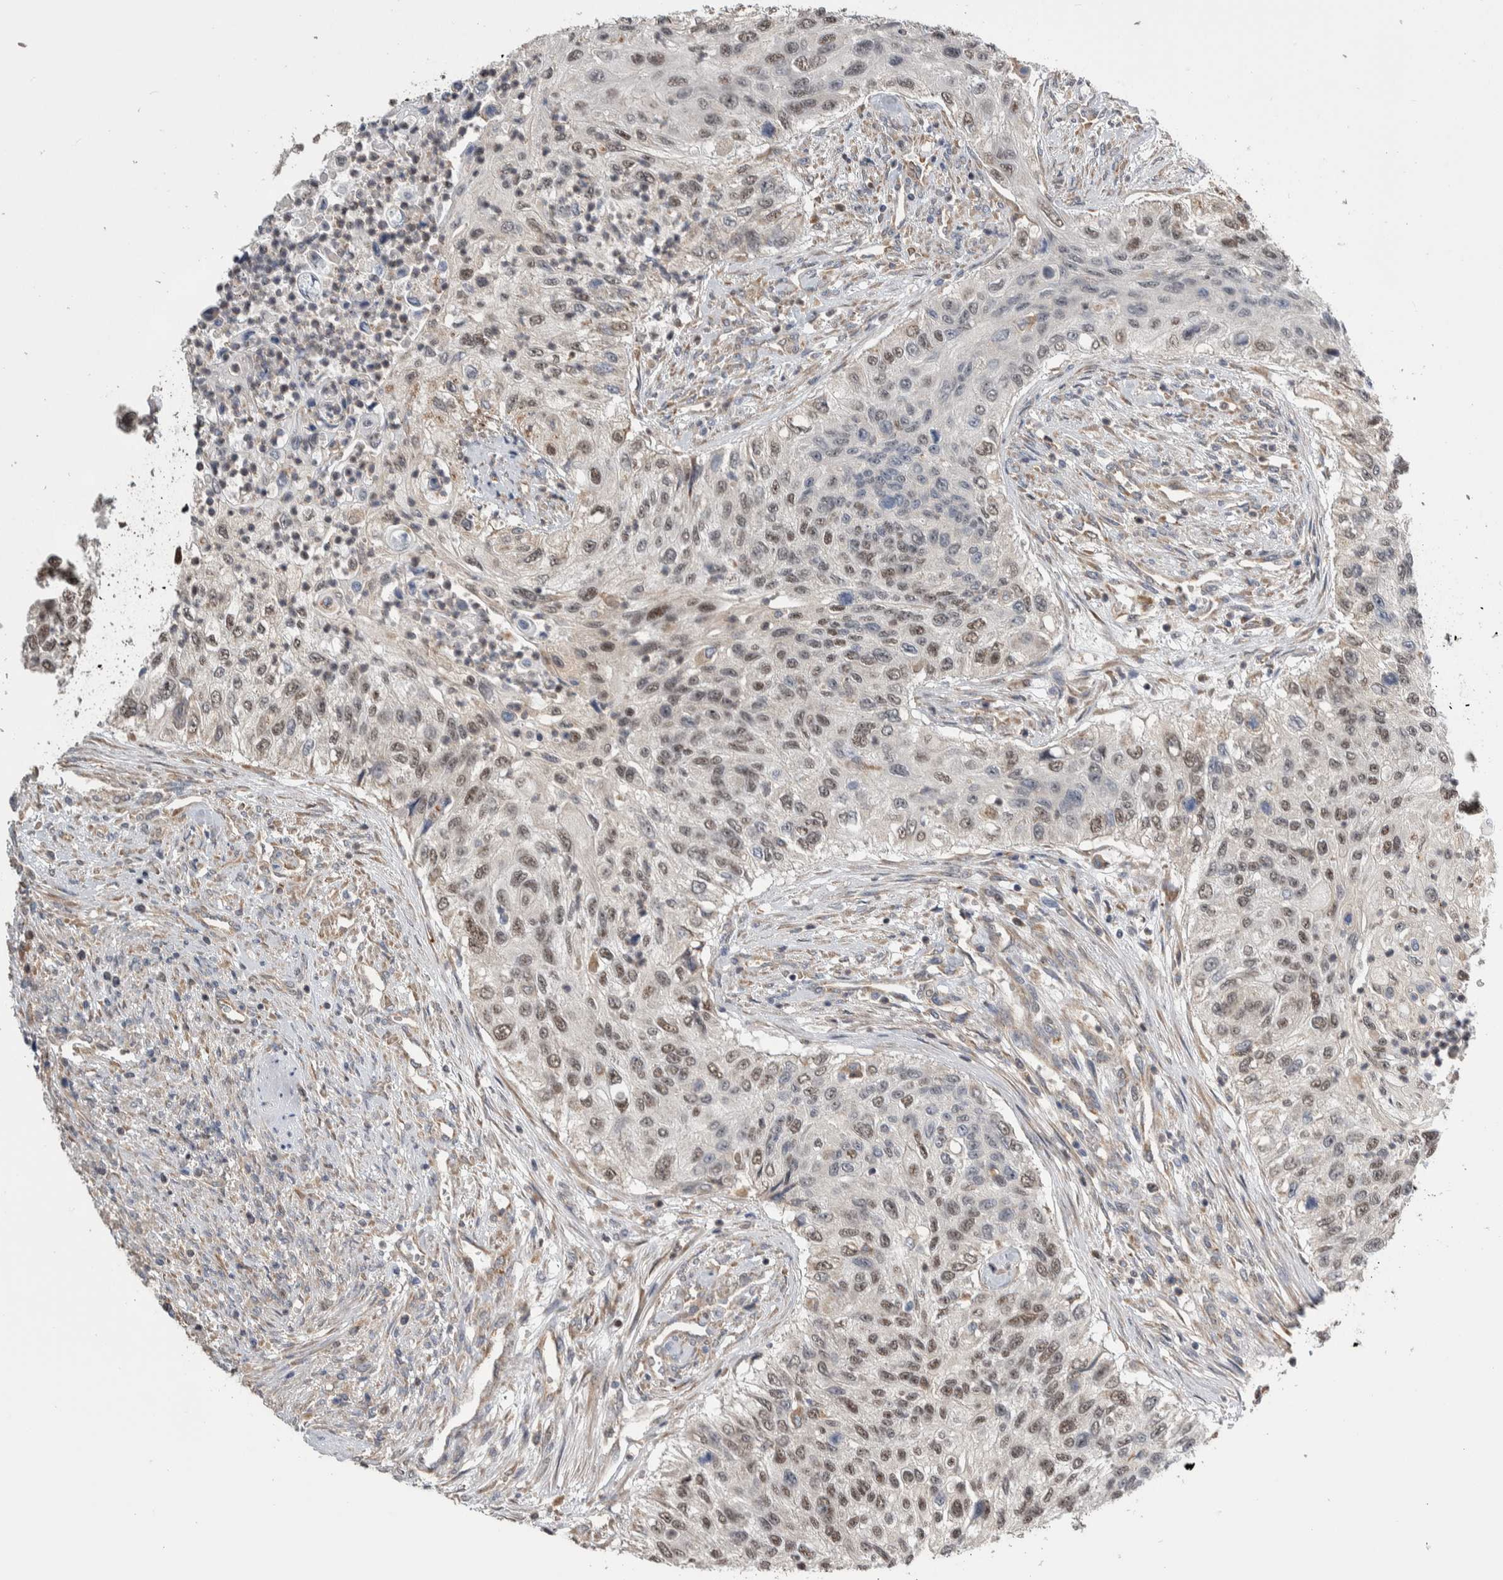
{"staining": {"intensity": "weak", "quantity": ">75%", "location": "nuclear"}, "tissue": "urothelial cancer", "cell_type": "Tumor cells", "image_type": "cancer", "snomed": [{"axis": "morphology", "description": "Urothelial carcinoma, High grade"}, {"axis": "topography", "description": "Urinary bladder"}], "caption": "Urothelial carcinoma (high-grade) stained for a protein (brown) demonstrates weak nuclear positive expression in about >75% of tumor cells.", "gene": "PRDM4", "patient": {"sex": "female", "age": 60}}